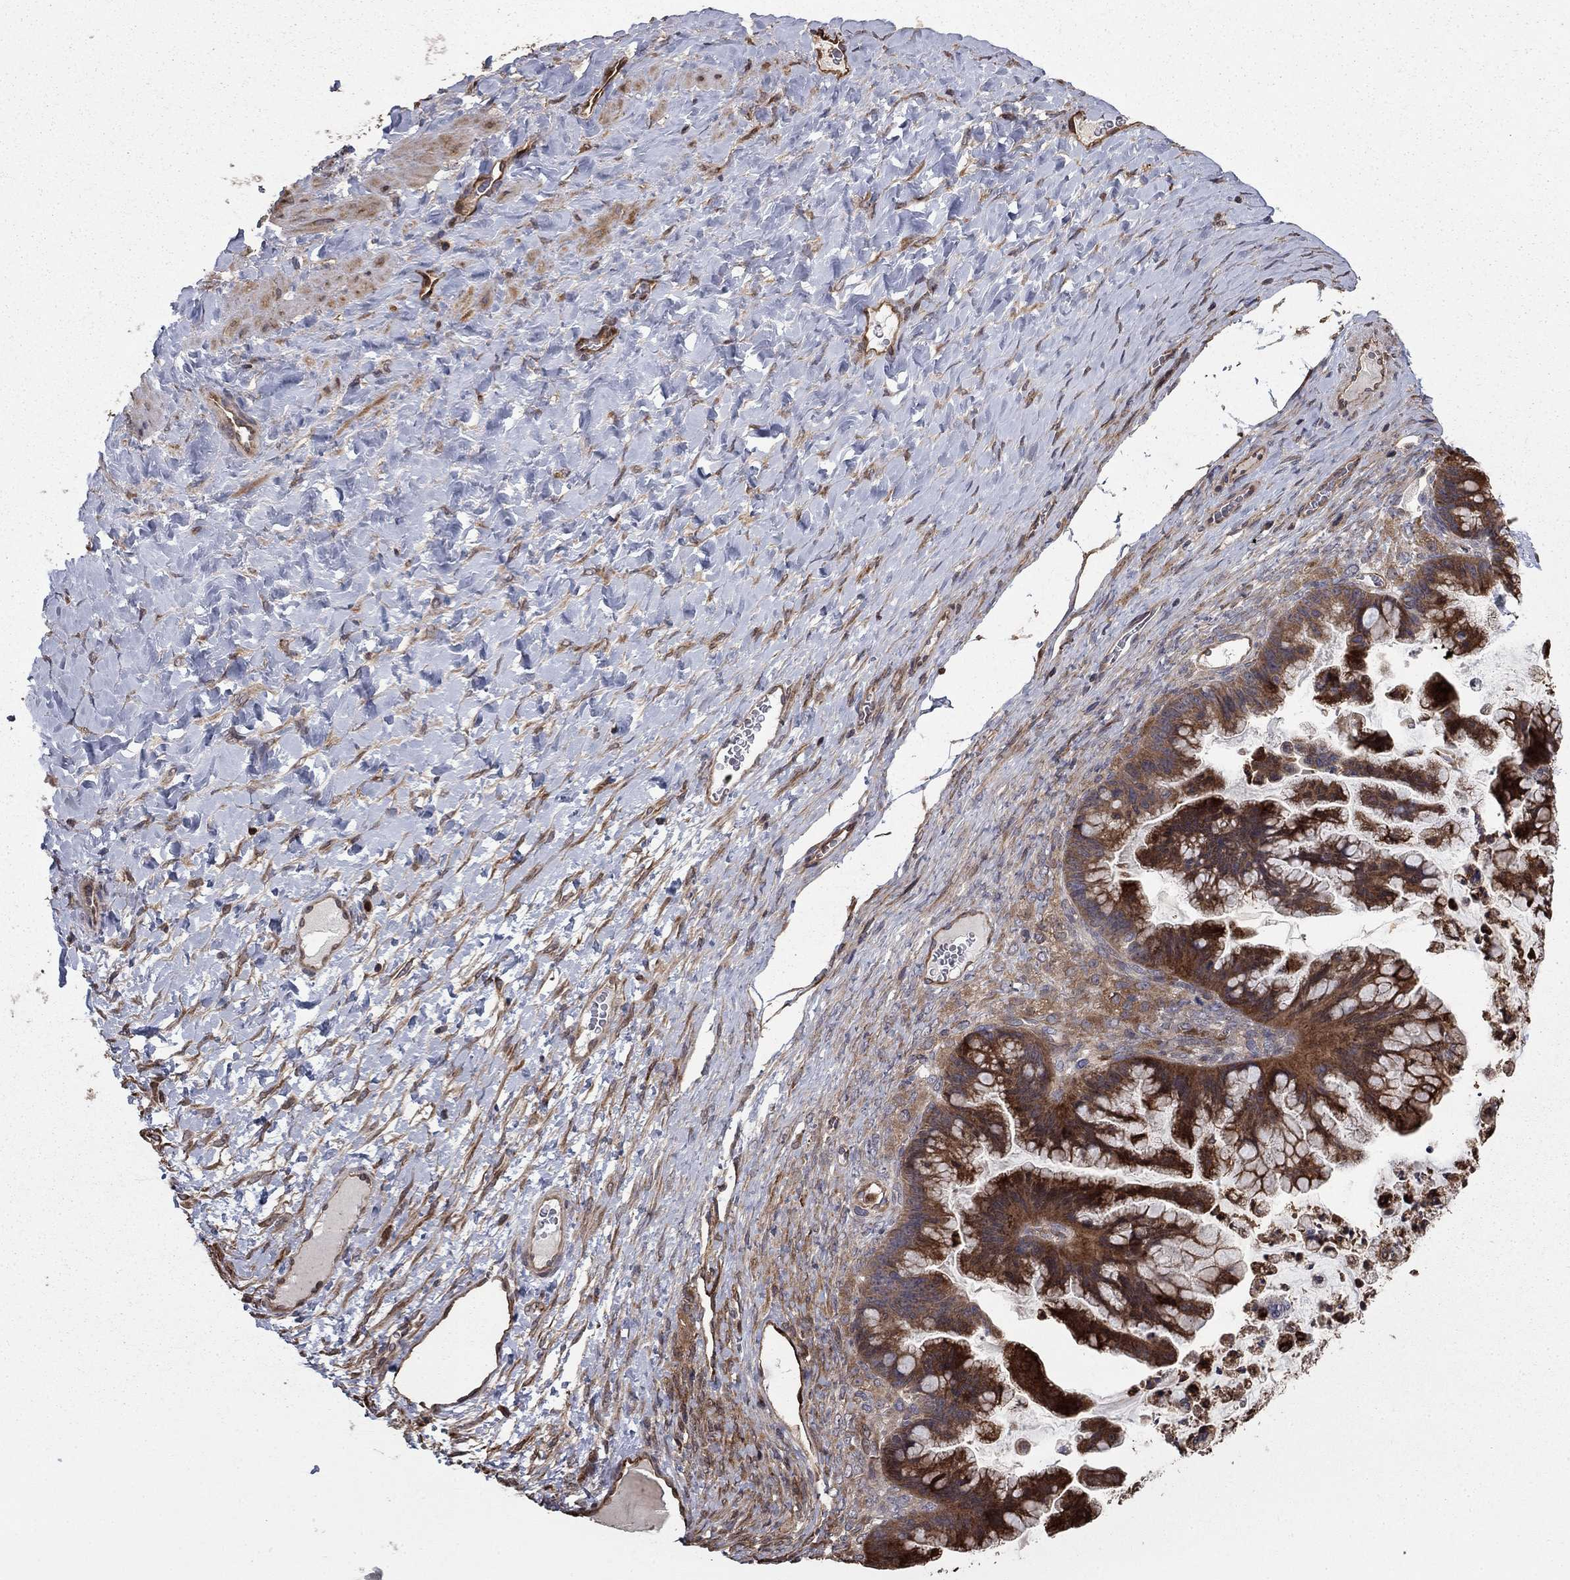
{"staining": {"intensity": "moderate", "quantity": "25%-75%", "location": "cytoplasmic/membranous"}, "tissue": "ovarian cancer", "cell_type": "Tumor cells", "image_type": "cancer", "snomed": [{"axis": "morphology", "description": "Cystadenocarcinoma, mucinous, NOS"}, {"axis": "topography", "description": "Ovary"}], "caption": "Immunohistochemical staining of human ovarian mucinous cystadenocarcinoma exhibits medium levels of moderate cytoplasmic/membranous protein staining in approximately 25%-75% of tumor cells.", "gene": "GYG1", "patient": {"sex": "female", "age": 67}}